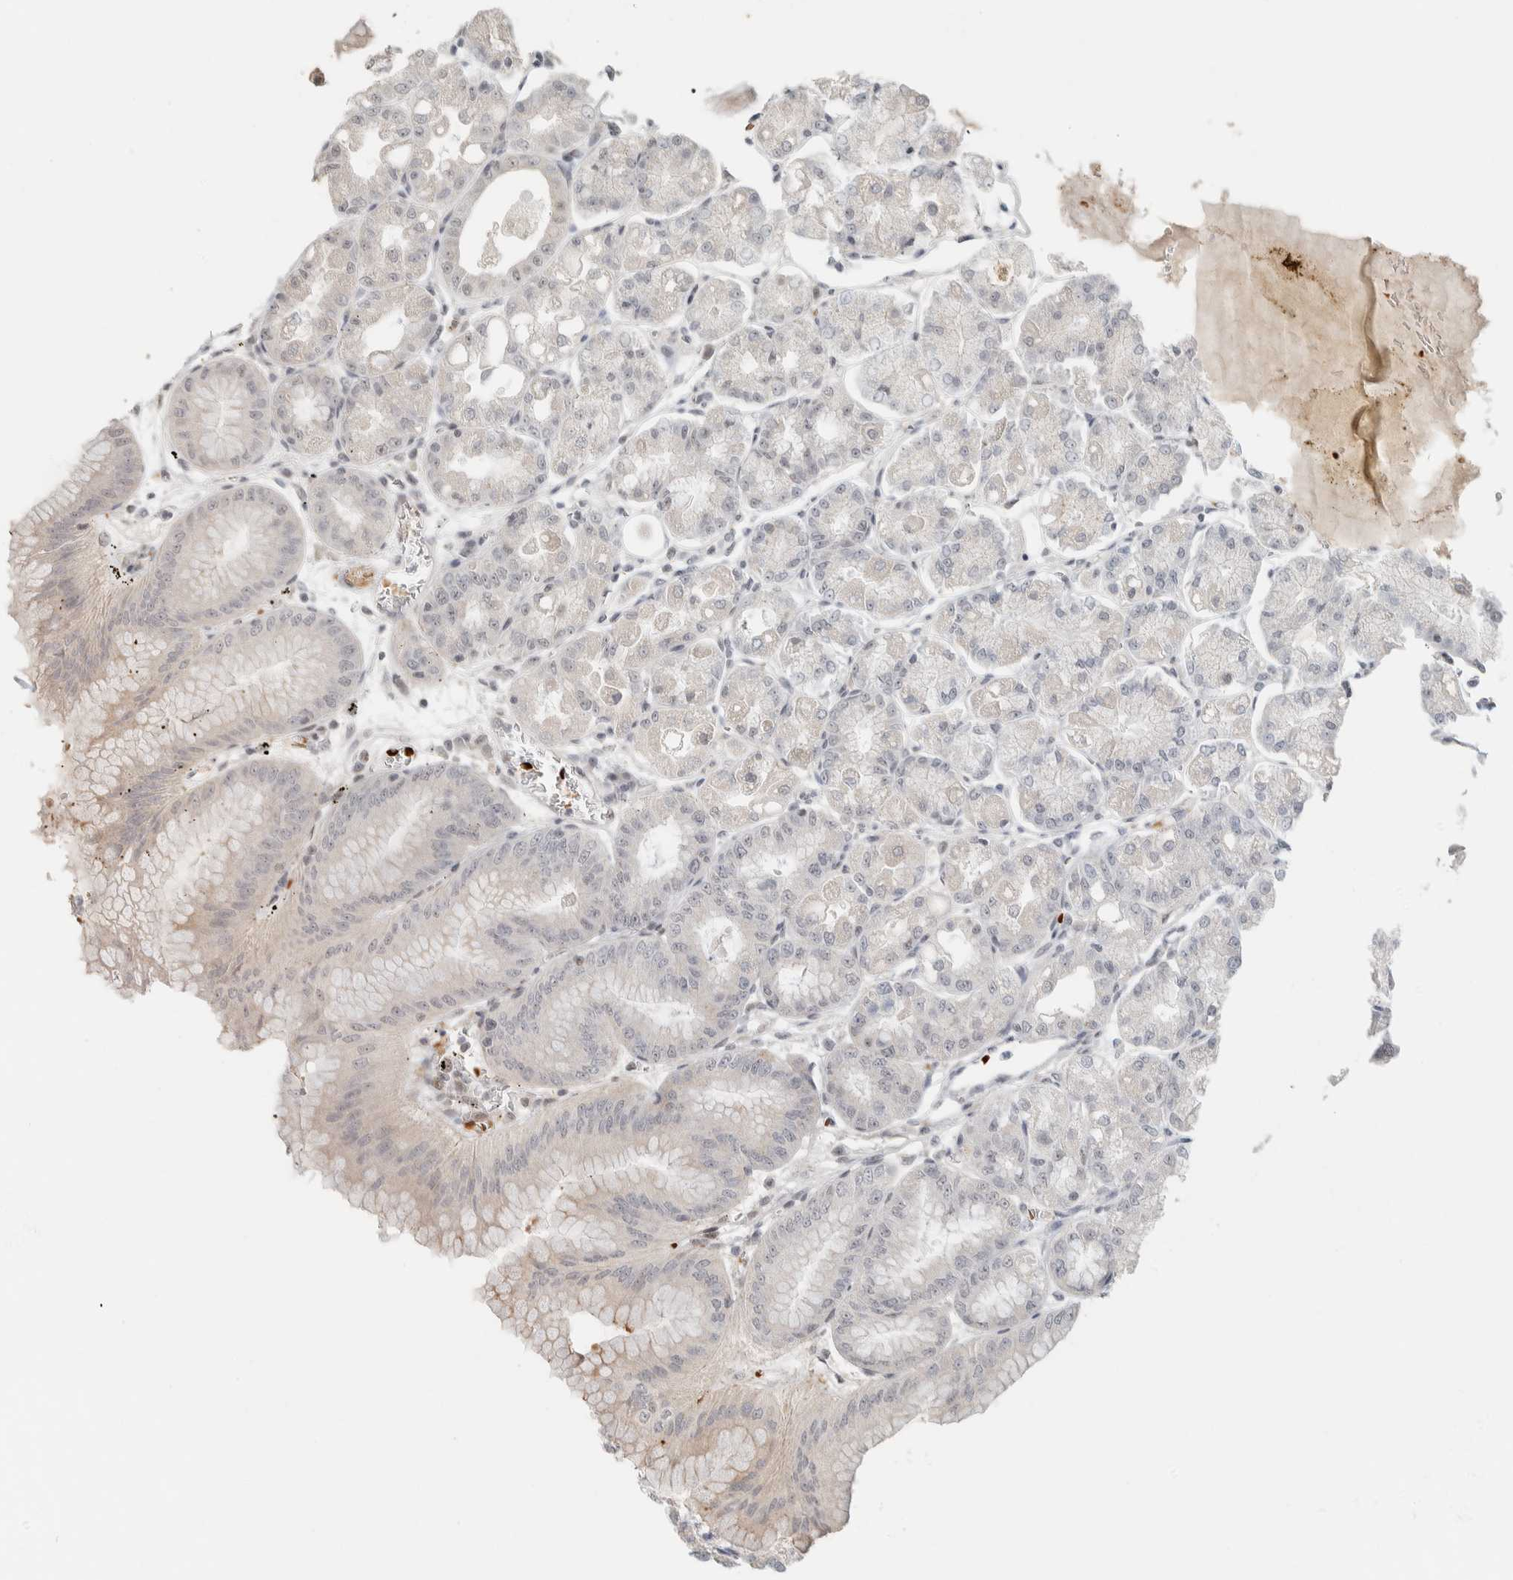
{"staining": {"intensity": "moderate", "quantity": ">75%", "location": "nuclear"}, "tissue": "stomach", "cell_type": "Glandular cells", "image_type": "normal", "snomed": [{"axis": "morphology", "description": "Normal tissue, NOS"}, {"axis": "topography", "description": "Stomach, lower"}], "caption": "About >75% of glandular cells in unremarkable stomach display moderate nuclear protein expression as visualized by brown immunohistochemical staining.", "gene": "ZBTB2", "patient": {"sex": "male", "age": 71}}